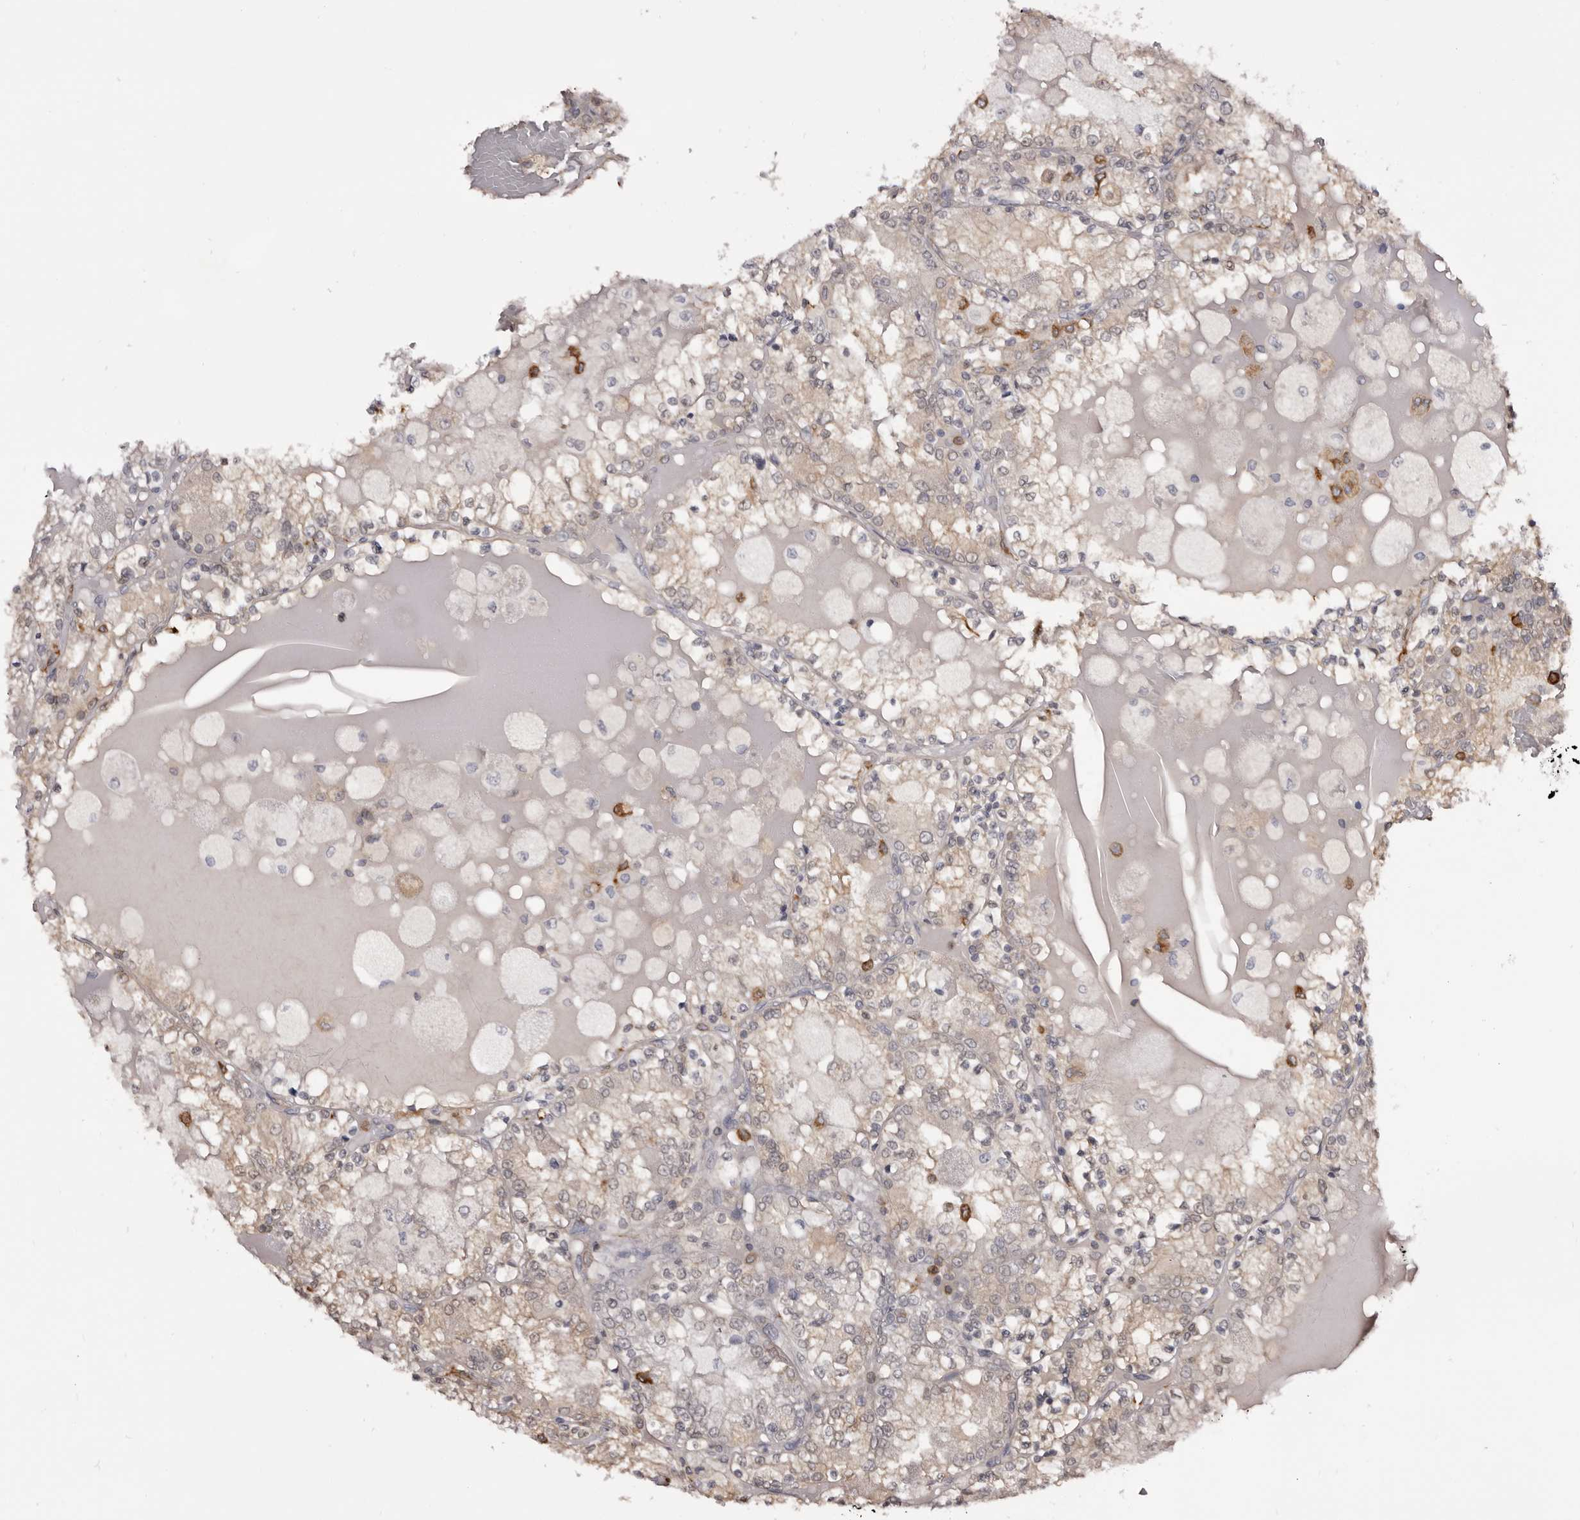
{"staining": {"intensity": "negative", "quantity": "none", "location": "none"}, "tissue": "renal cancer", "cell_type": "Tumor cells", "image_type": "cancer", "snomed": [{"axis": "morphology", "description": "Adenocarcinoma, NOS"}, {"axis": "topography", "description": "Kidney"}], "caption": "Renal cancer was stained to show a protein in brown. There is no significant expression in tumor cells. Brightfield microscopy of immunohistochemistry stained with DAB (3,3'-diaminobenzidine) (brown) and hematoxylin (blue), captured at high magnification.", "gene": "TNNI1", "patient": {"sex": "female", "age": 56}}